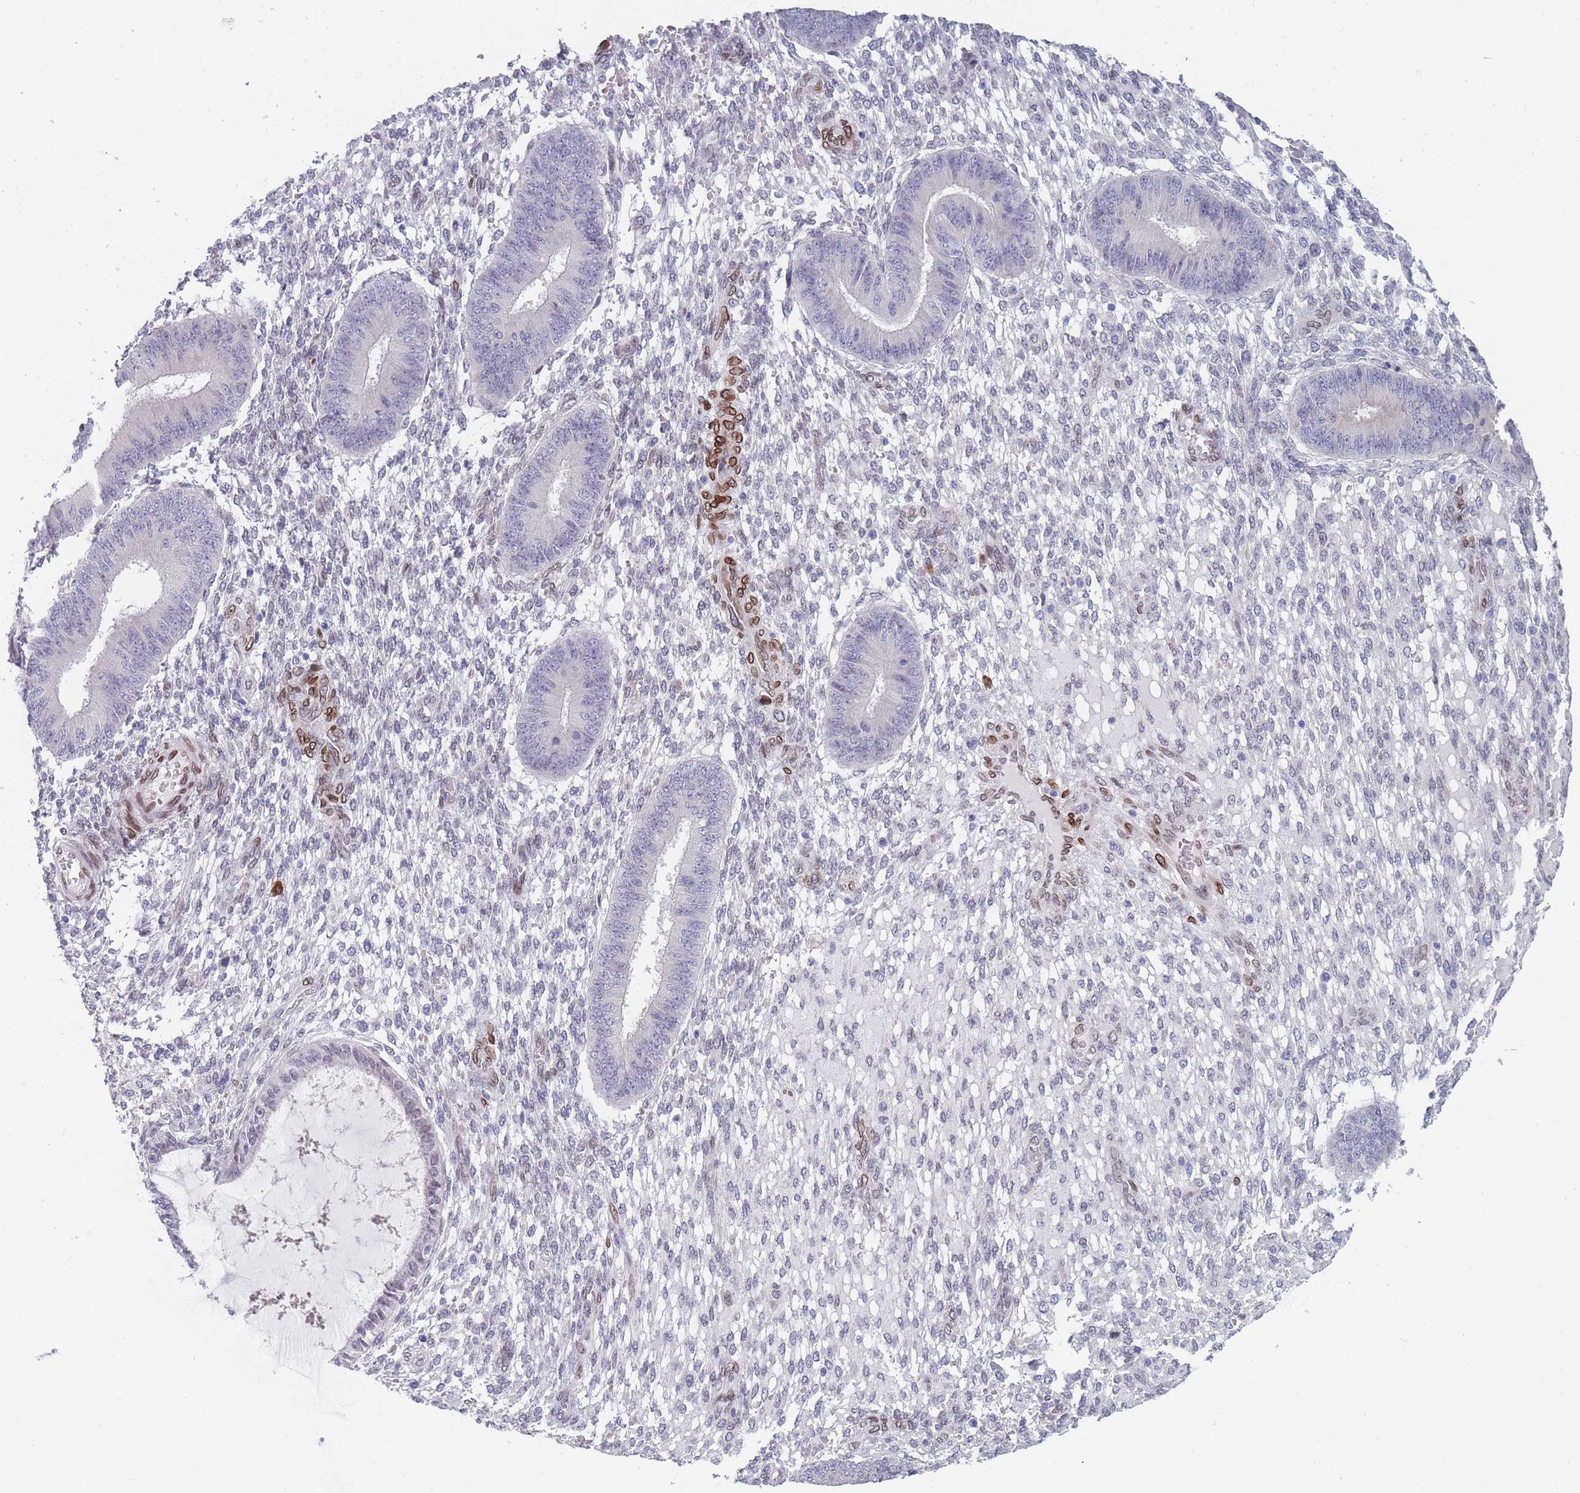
{"staining": {"intensity": "moderate", "quantity": "25%-75%", "location": "cytoplasmic/membranous,nuclear"}, "tissue": "endometrium", "cell_type": "Cells in endometrial stroma", "image_type": "normal", "snomed": [{"axis": "morphology", "description": "Normal tissue, NOS"}, {"axis": "topography", "description": "Endometrium"}], "caption": "Cells in endometrial stroma show medium levels of moderate cytoplasmic/membranous,nuclear positivity in about 25%-75% of cells in normal human endometrium.", "gene": "ZBTB1", "patient": {"sex": "female", "age": 49}}